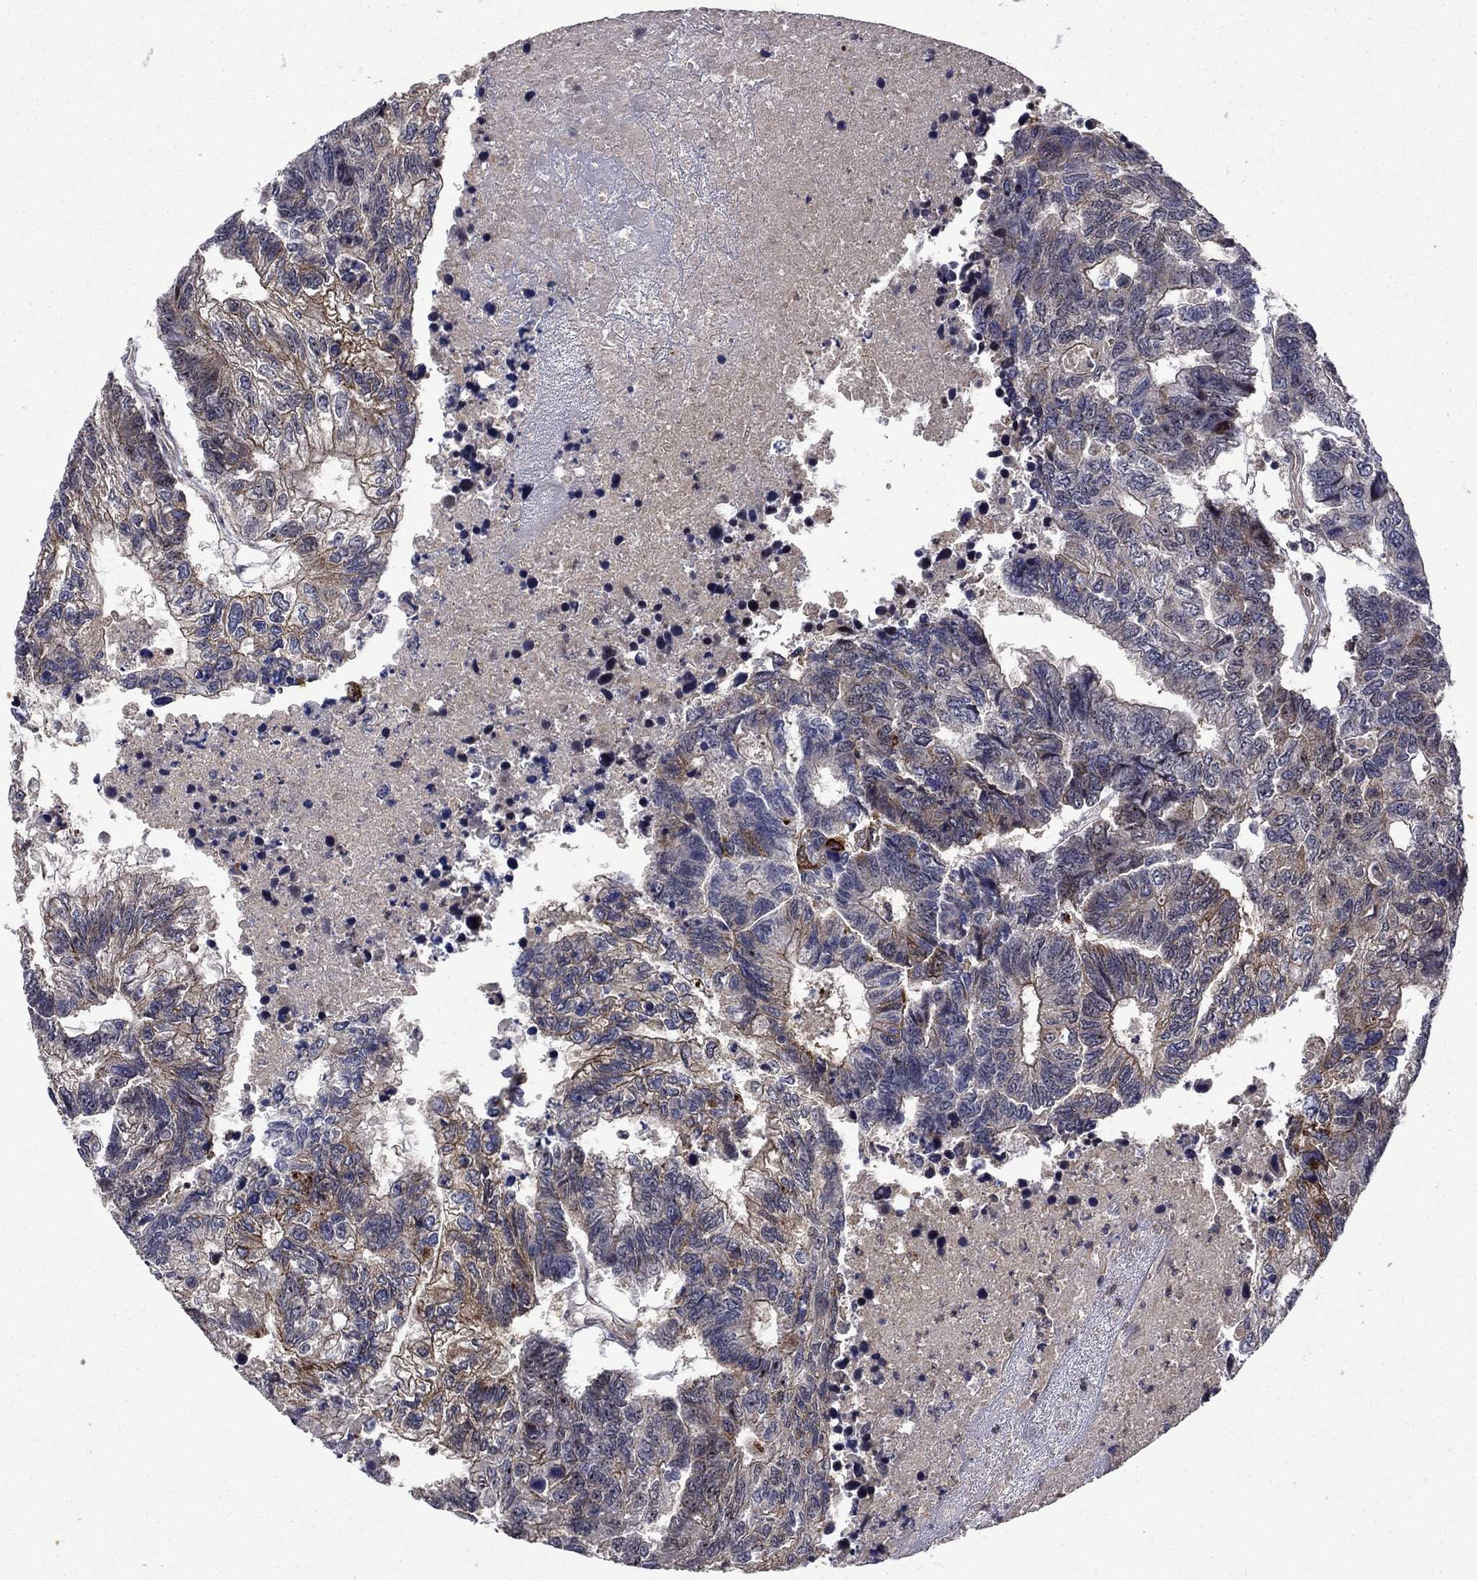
{"staining": {"intensity": "moderate", "quantity": "25%-75%", "location": "cytoplasmic/membranous"}, "tissue": "colorectal cancer", "cell_type": "Tumor cells", "image_type": "cancer", "snomed": [{"axis": "morphology", "description": "Adenocarcinoma, NOS"}, {"axis": "topography", "description": "Colon"}], "caption": "Colorectal cancer stained with a brown dye demonstrates moderate cytoplasmic/membranous positive staining in approximately 25%-75% of tumor cells.", "gene": "AGTPBP1", "patient": {"sex": "female", "age": 48}}